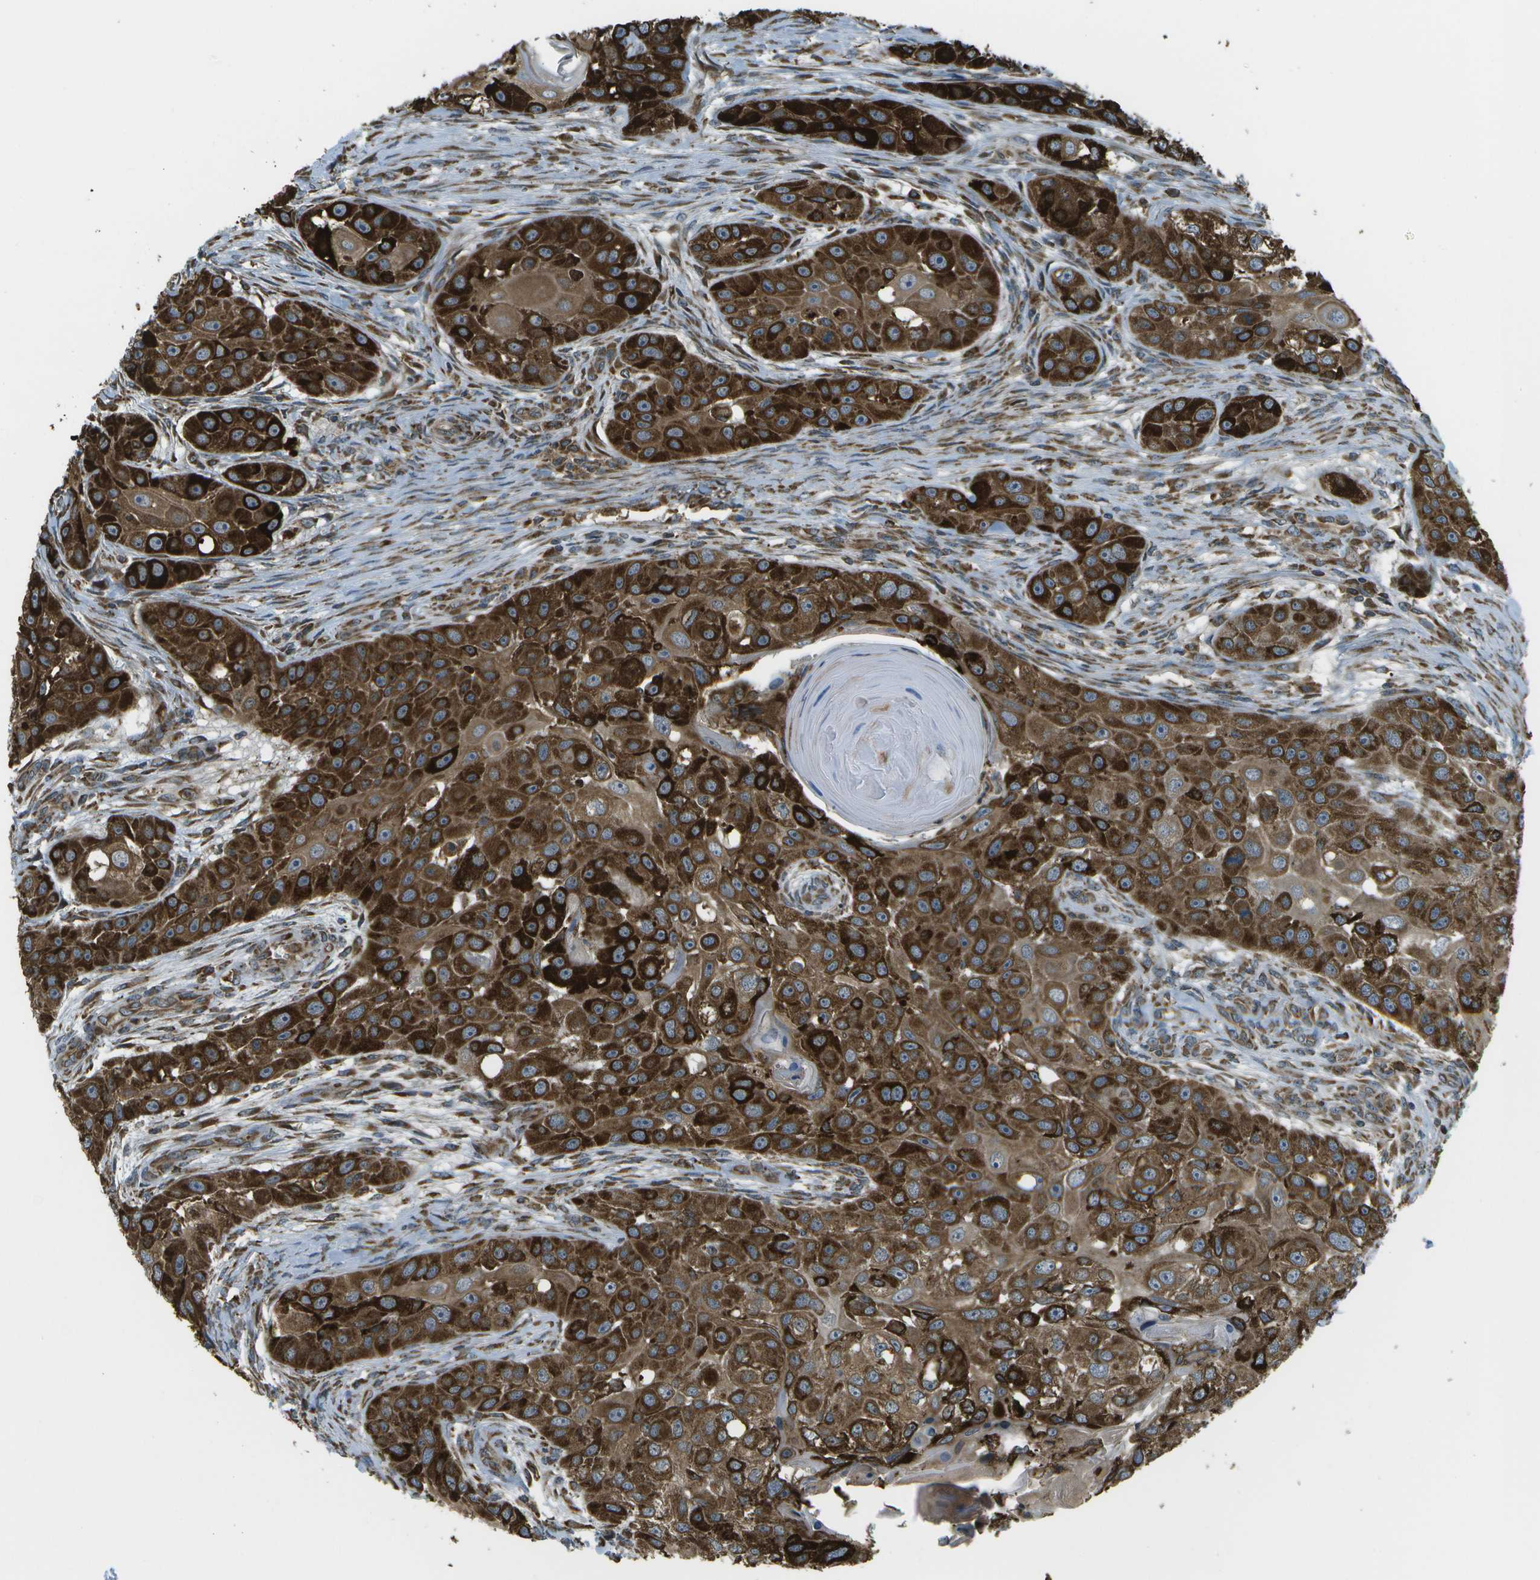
{"staining": {"intensity": "strong", "quantity": ">75%", "location": "cytoplasmic/membranous"}, "tissue": "head and neck cancer", "cell_type": "Tumor cells", "image_type": "cancer", "snomed": [{"axis": "morphology", "description": "Normal tissue, NOS"}, {"axis": "morphology", "description": "Squamous cell carcinoma, NOS"}, {"axis": "topography", "description": "Skeletal muscle"}, {"axis": "topography", "description": "Head-Neck"}], "caption": "Protein staining by IHC displays strong cytoplasmic/membranous staining in about >75% of tumor cells in squamous cell carcinoma (head and neck).", "gene": "USP30", "patient": {"sex": "male", "age": 51}}